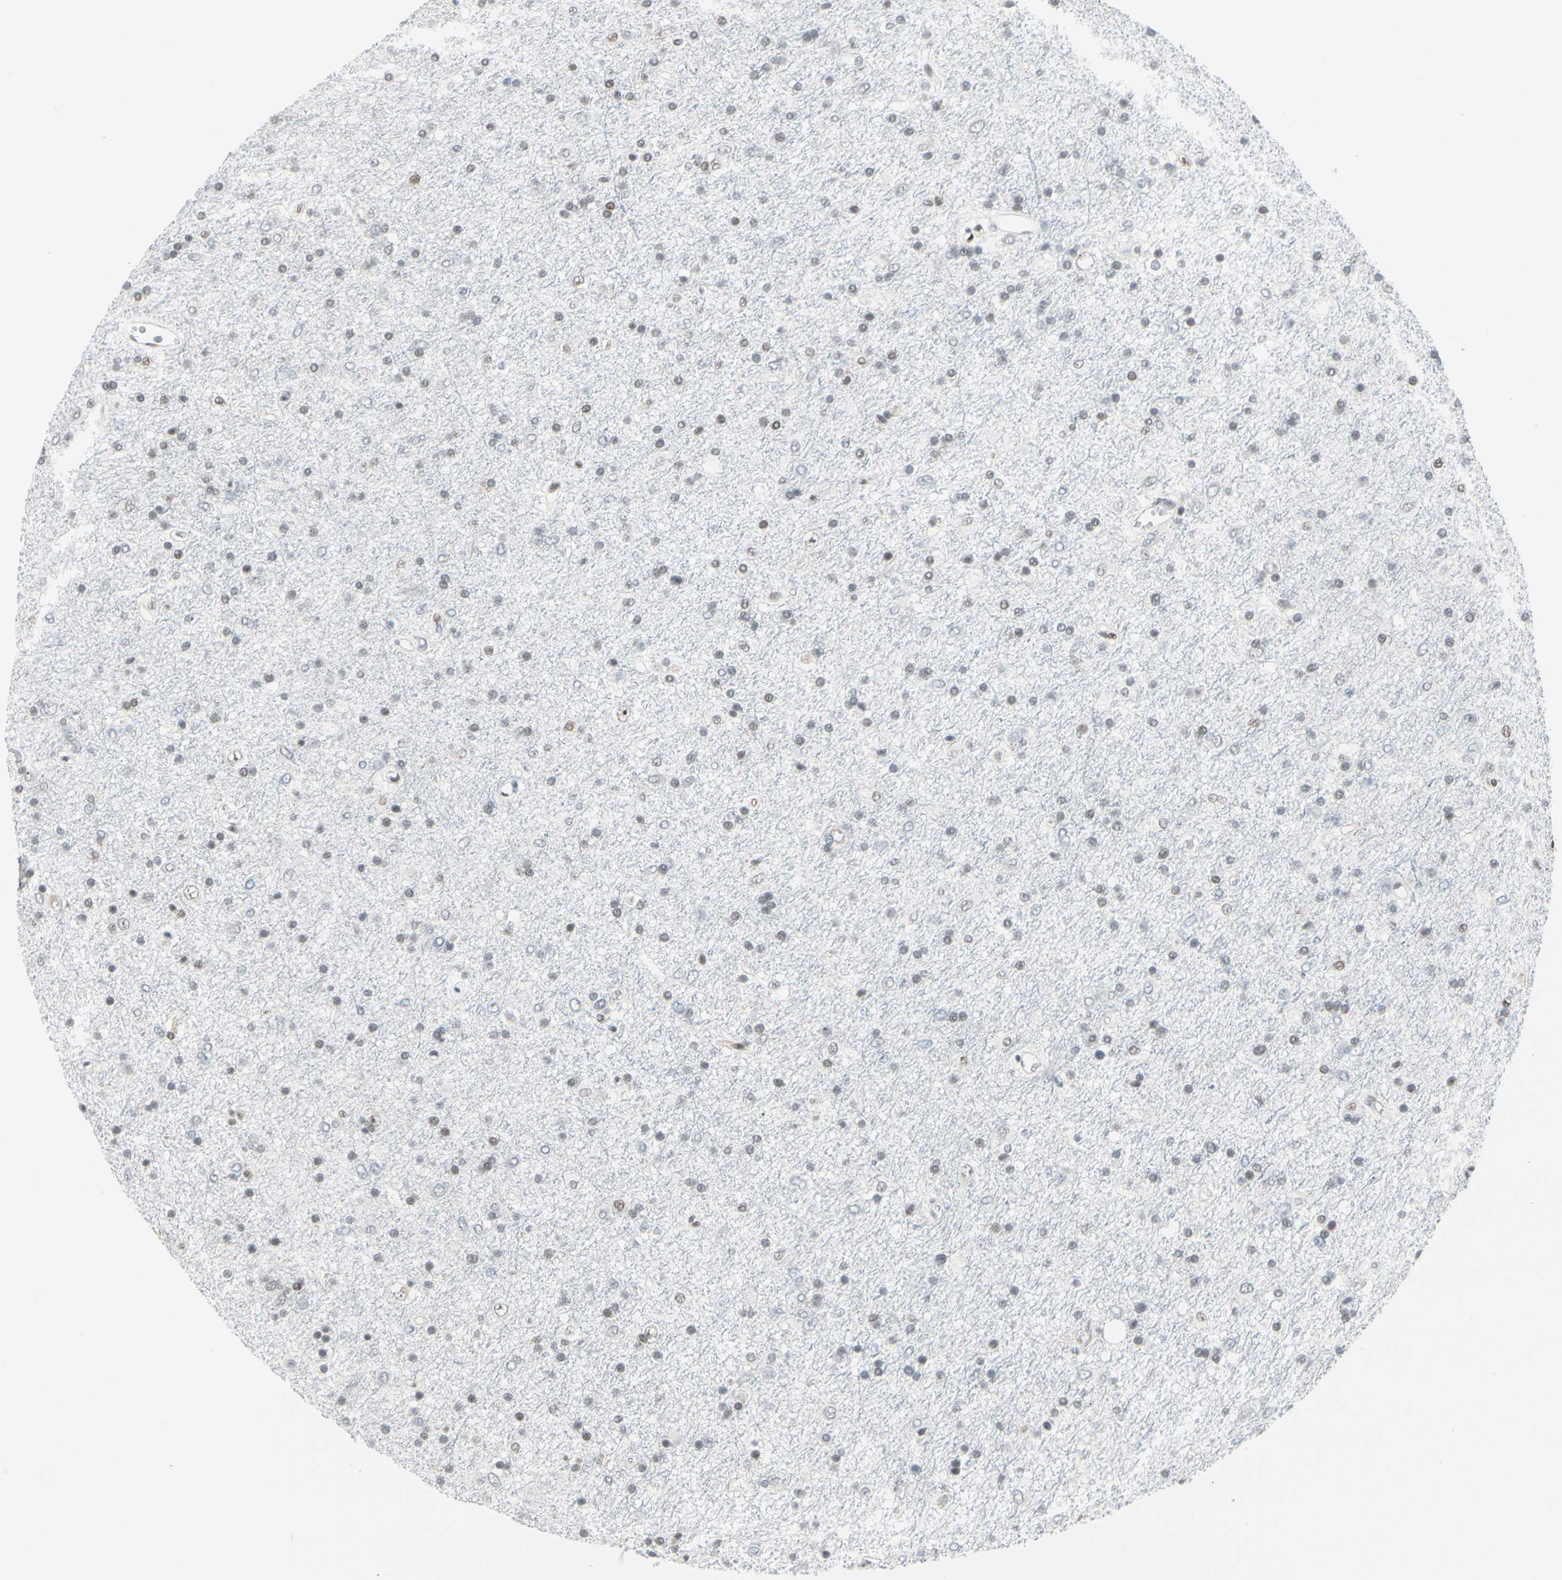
{"staining": {"intensity": "moderate", "quantity": "<25%", "location": "nuclear"}, "tissue": "glioma", "cell_type": "Tumor cells", "image_type": "cancer", "snomed": [{"axis": "morphology", "description": "Glioma, malignant, Low grade"}, {"axis": "topography", "description": "Brain"}], "caption": "The micrograph exhibits a brown stain indicating the presence of a protein in the nuclear of tumor cells in malignant low-grade glioma.", "gene": "FOXO3", "patient": {"sex": "male", "age": 77}}